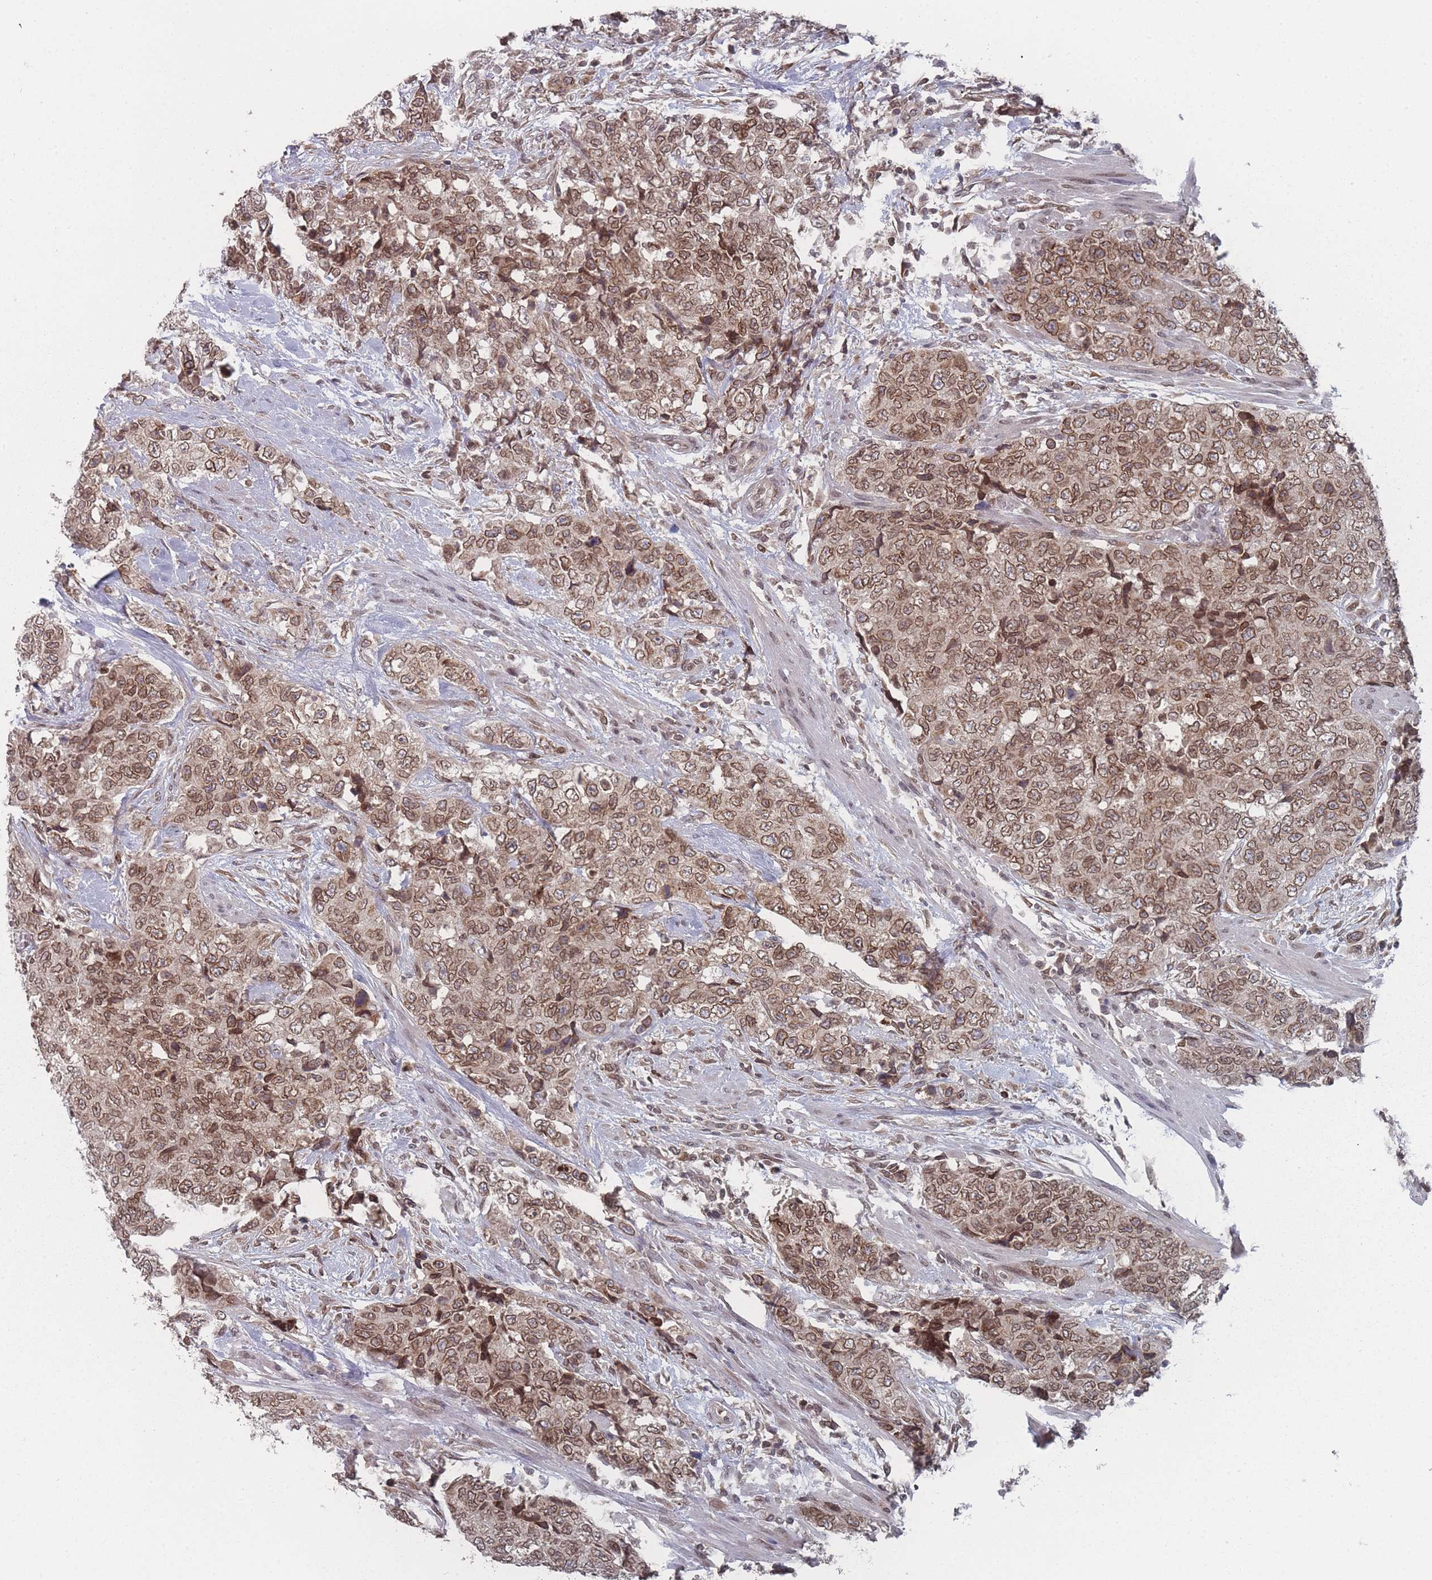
{"staining": {"intensity": "moderate", "quantity": ">75%", "location": "cytoplasmic/membranous,nuclear"}, "tissue": "urothelial cancer", "cell_type": "Tumor cells", "image_type": "cancer", "snomed": [{"axis": "morphology", "description": "Urothelial carcinoma, High grade"}, {"axis": "topography", "description": "Urinary bladder"}], "caption": "Urothelial cancer tissue shows moderate cytoplasmic/membranous and nuclear staining in about >75% of tumor cells", "gene": "TBC1D25", "patient": {"sex": "female", "age": 78}}